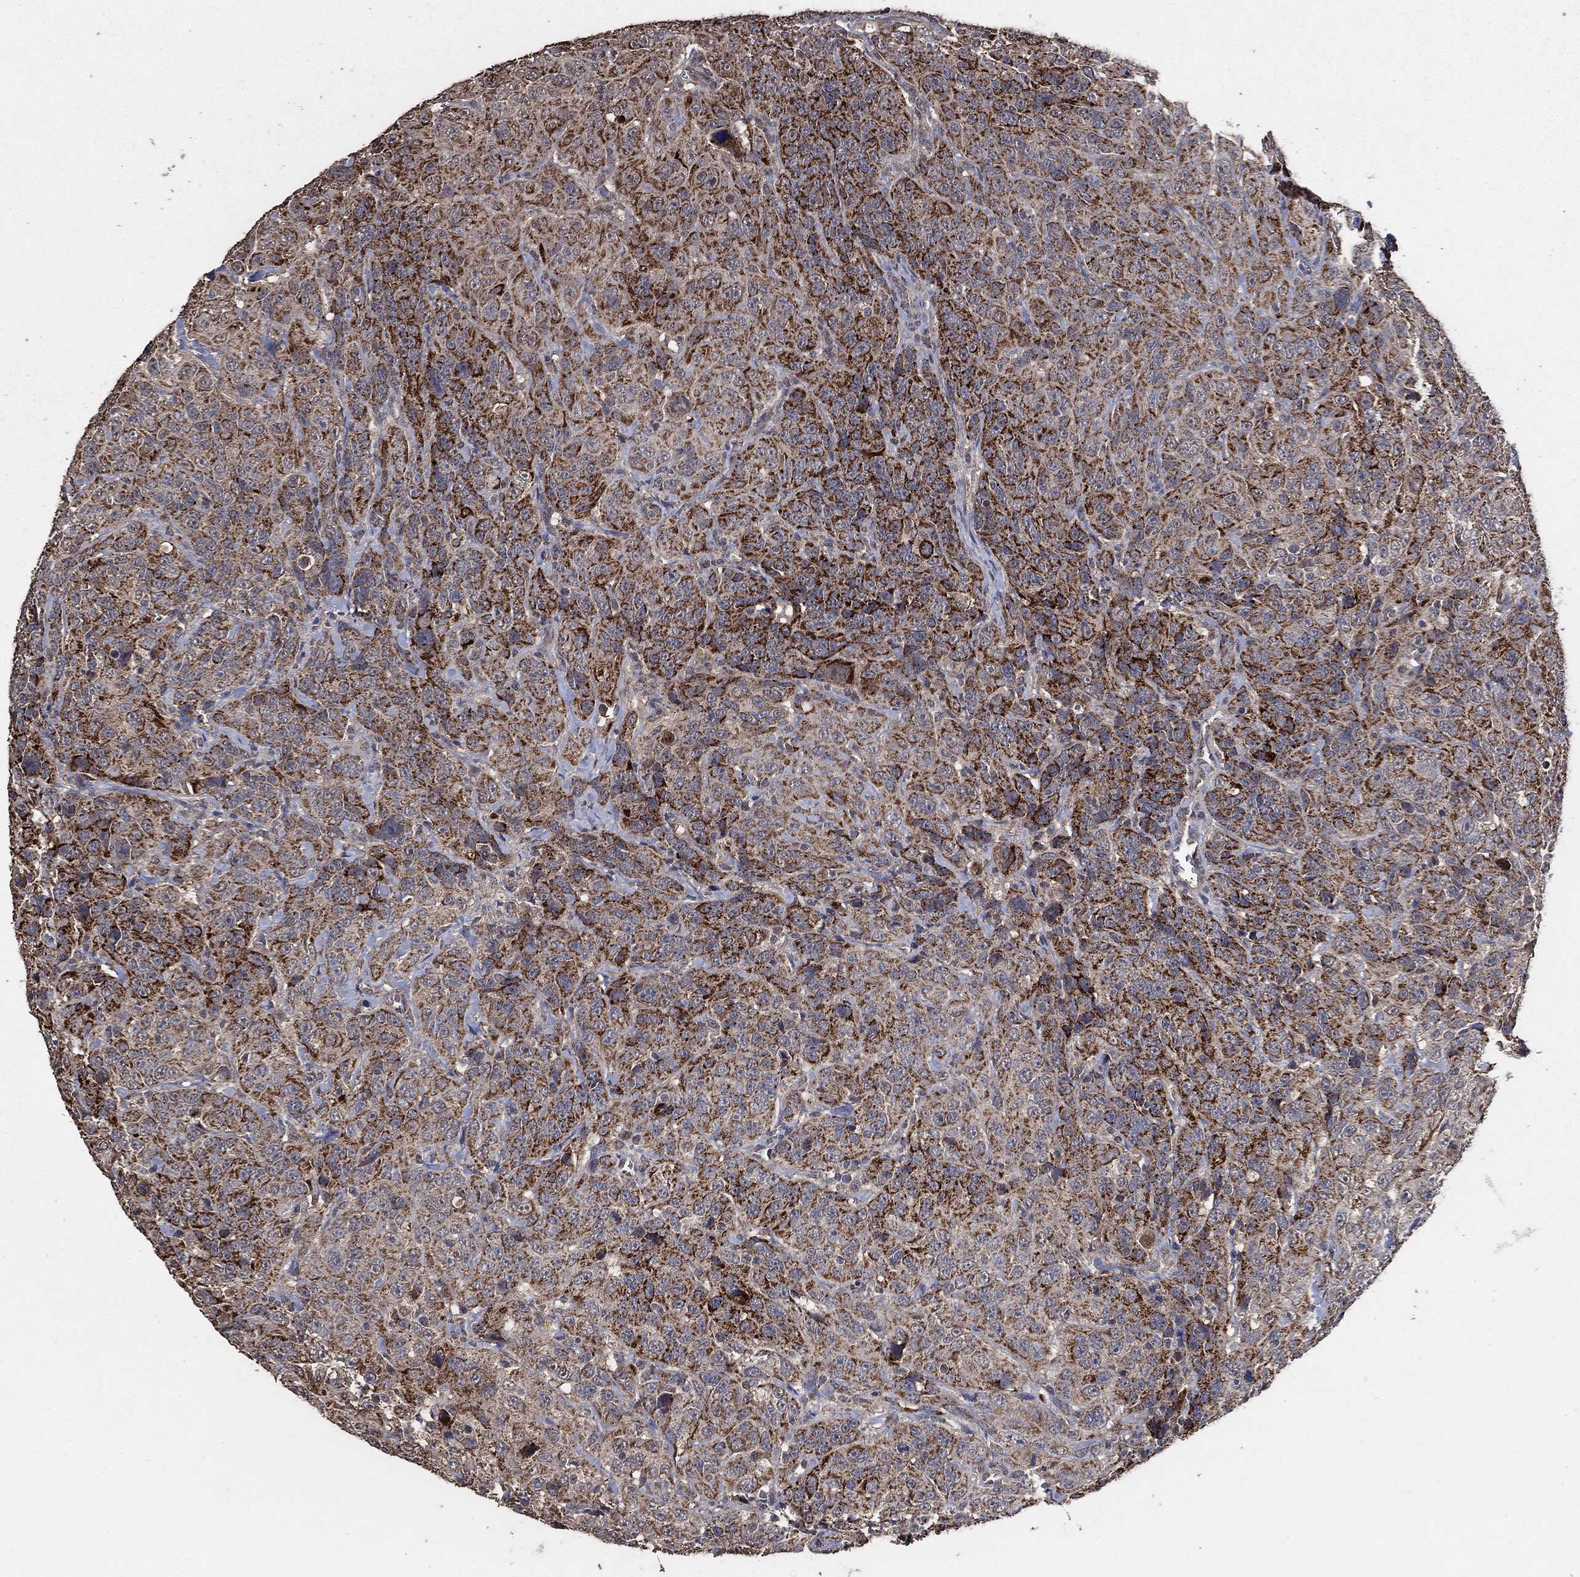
{"staining": {"intensity": "strong", "quantity": "25%-75%", "location": "cytoplasmic/membranous"}, "tissue": "urothelial cancer", "cell_type": "Tumor cells", "image_type": "cancer", "snomed": [{"axis": "morphology", "description": "Urothelial carcinoma, NOS"}, {"axis": "morphology", "description": "Urothelial carcinoma, High grade"}, {"axis": "topography", "description": "Urinary bladder"}], "caption": "Immunohistochemical staining of human urothelial carcinoma (high-grade) reveals high levels of strong cytoplasmic/membranous positivity in approximately 25%-75% of tumor cells. The staining was performed using DAB, with brown indicating positive protein expression. Nuclei are stained blue with hematoxylin.", "gene": "MRPS24", "patient": {"sex": "female", "age": 73}}